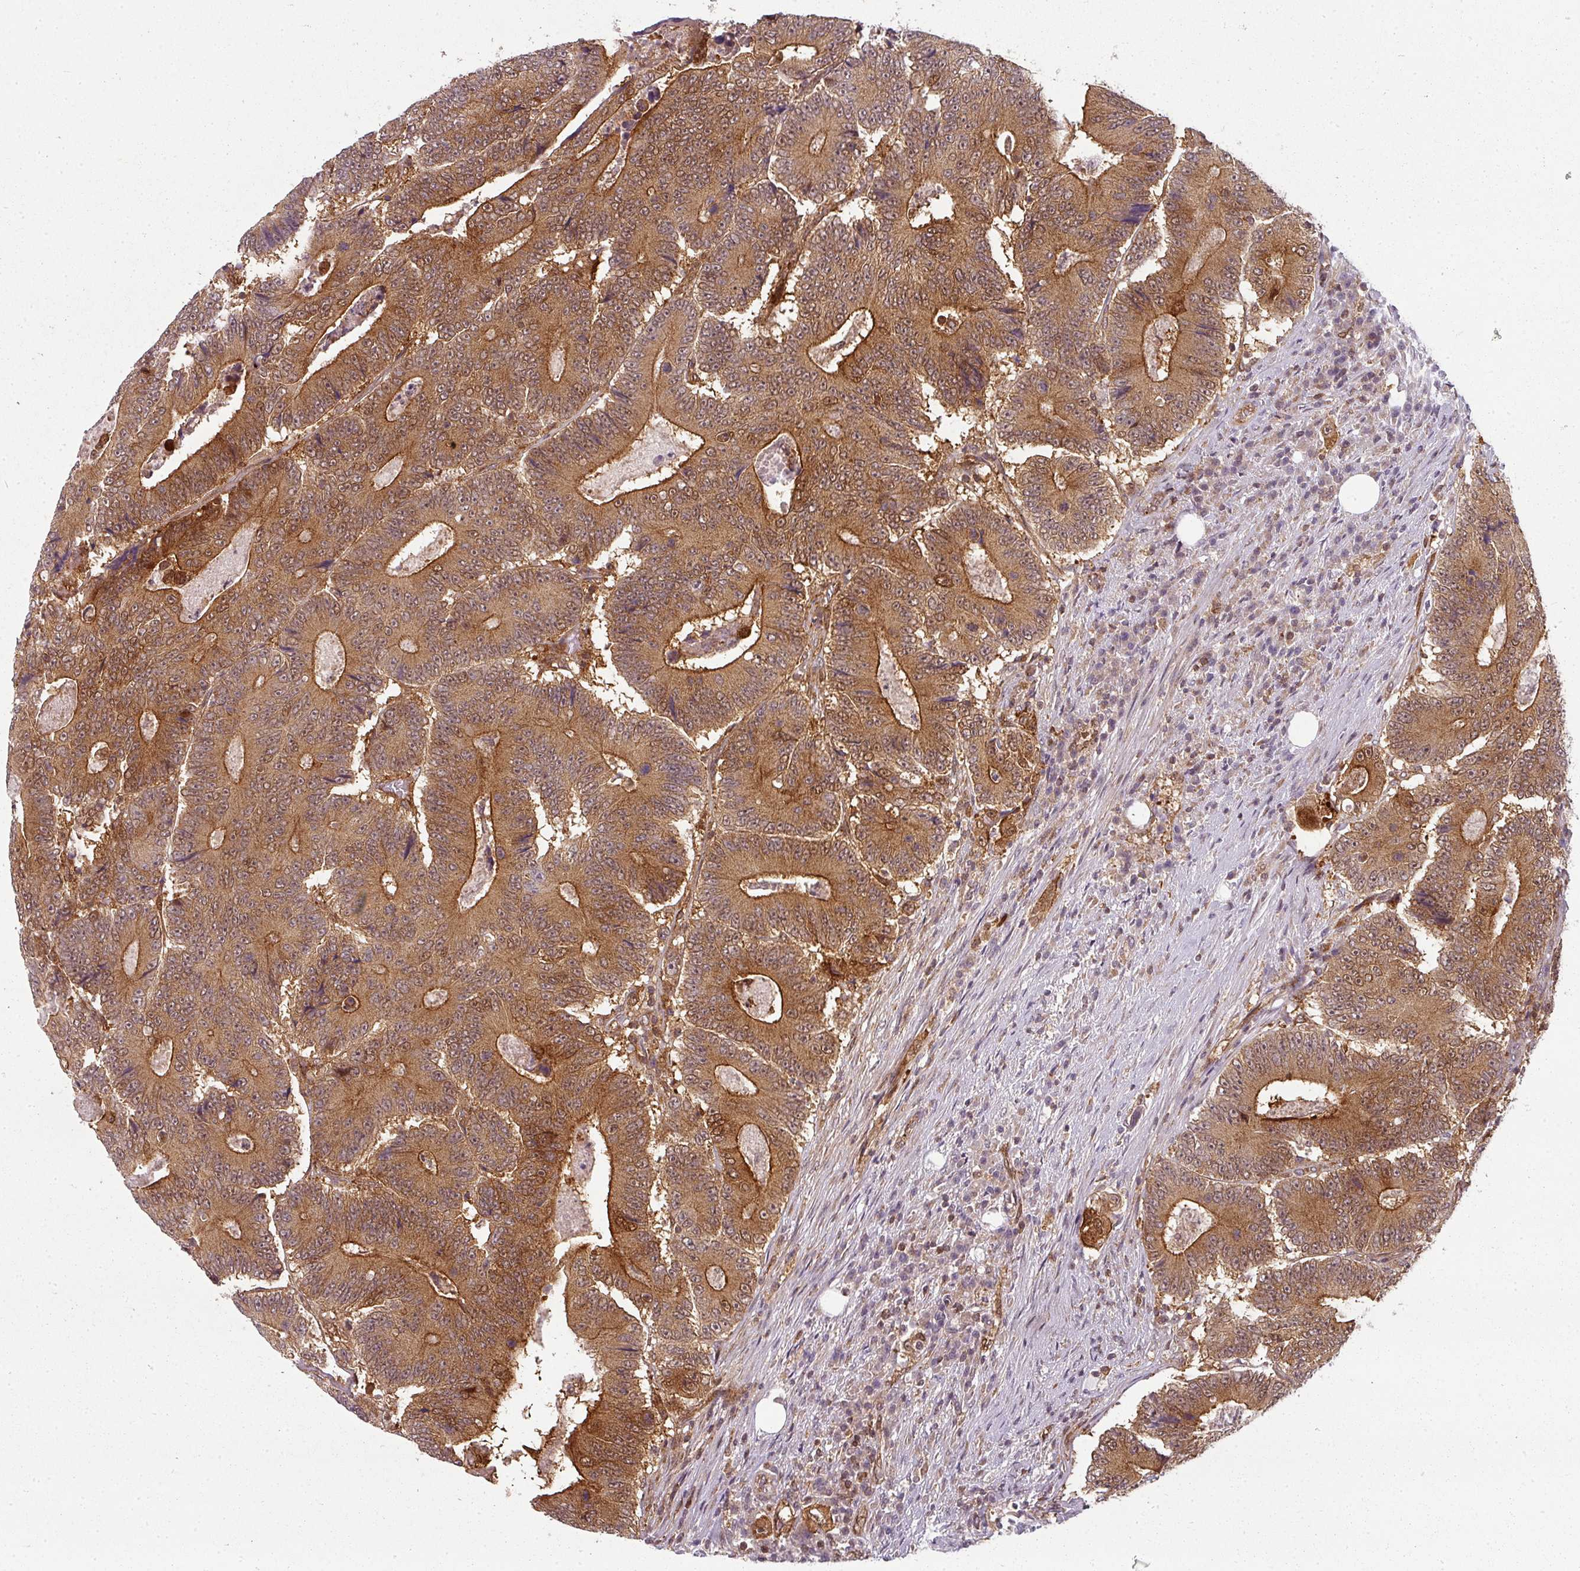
{"staining": {"intensity": "moderate", "quantity": ">75%", "location": "cytoplasmic/membranous"}, "tissue": "colorectal cancer", "cell_type": "Tumor cells", "image_type": "cancer", "snomed": [{"axis": "morphology", "description": "Adenocarcinoma, NOS"}, {"axis": "topography", "description": "Colon"}], "caption": "Adenocarcinoma (colorectal) stained with a protein marker displays moderate staining in tumor cells.", "gene": "CLIC1", "patient": {"sex": "male", "age": 83}}